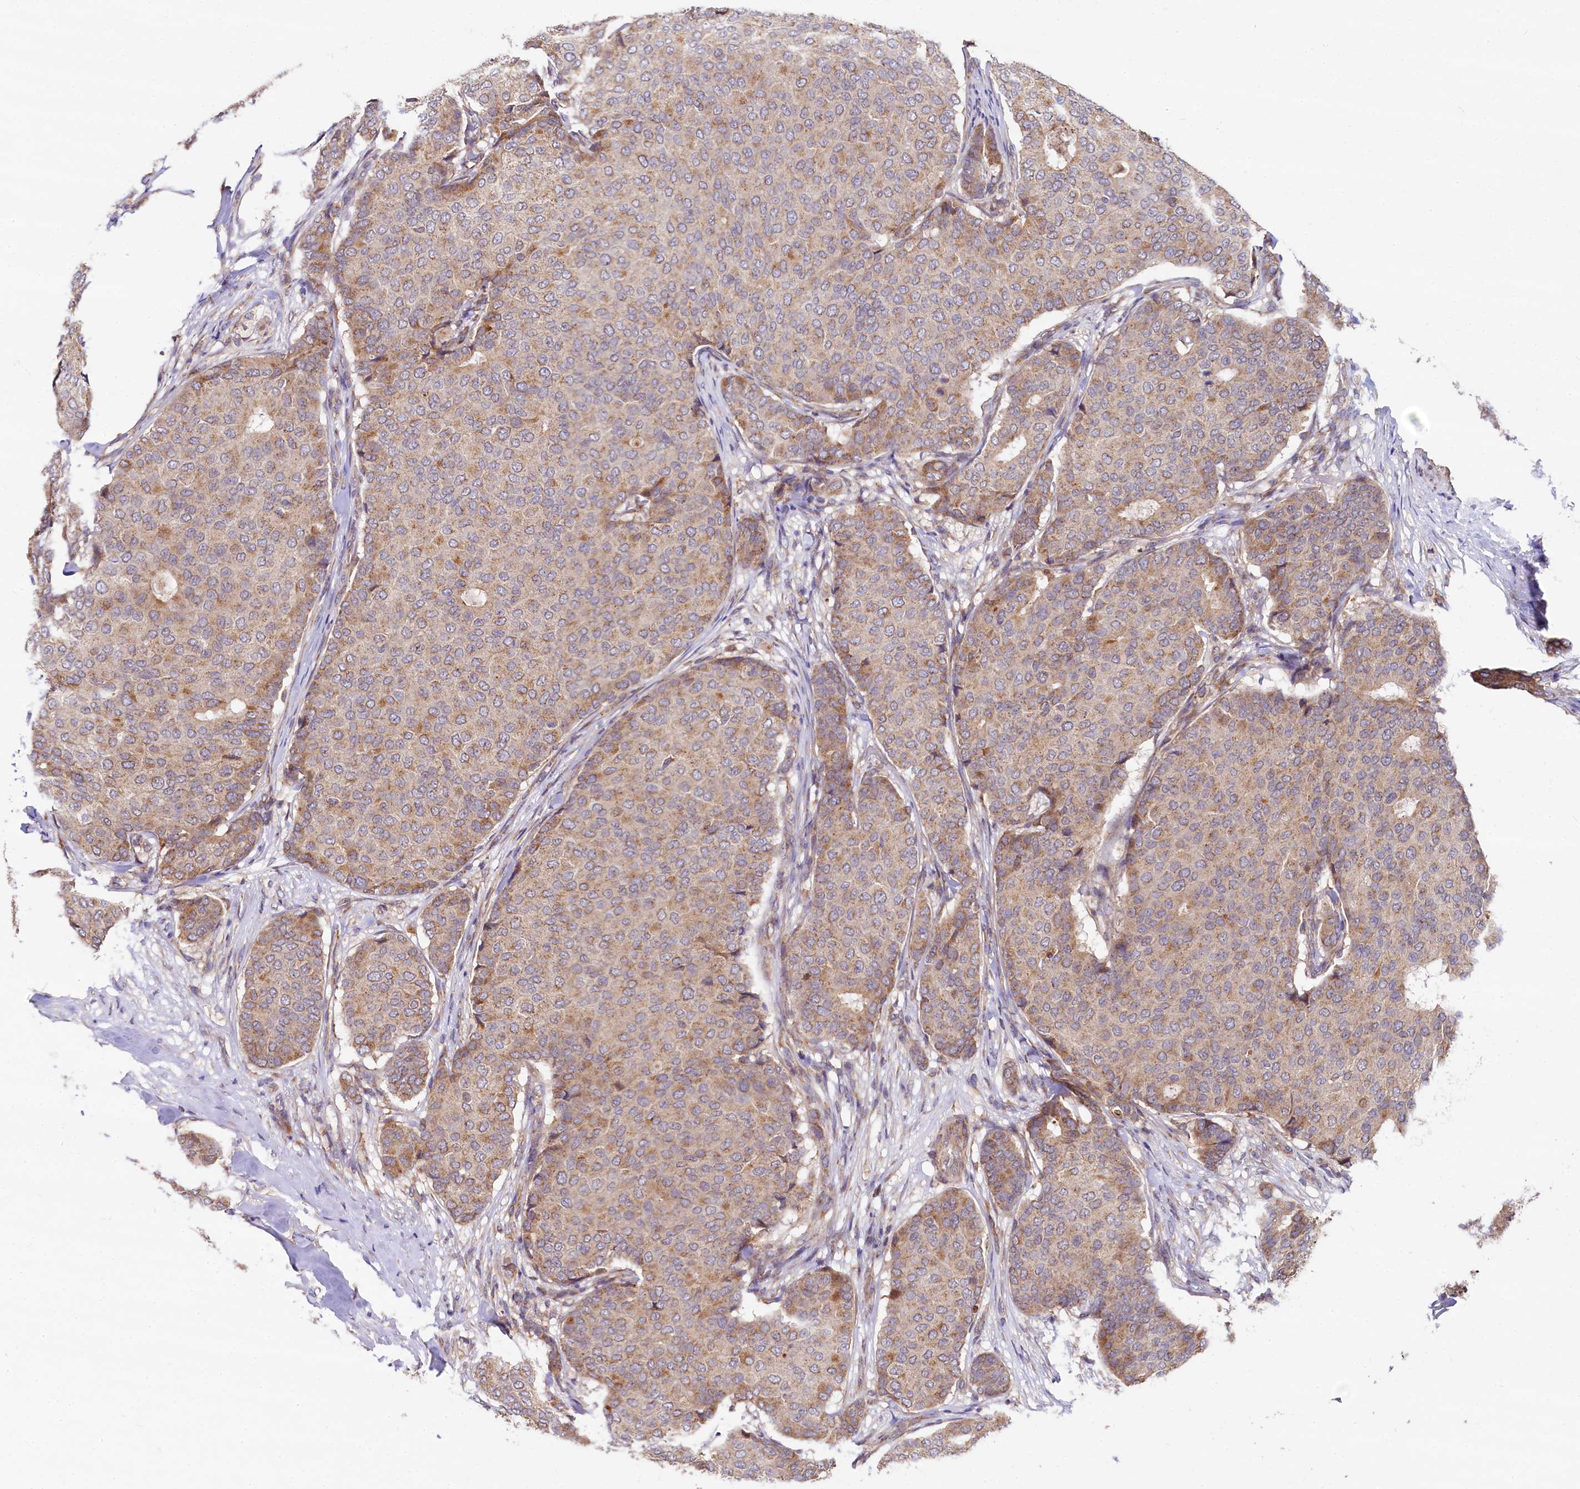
{"staining": {"intensity": "moderate", "quantity": ">75%", "location": "cytoplasmic/membranous"}, "tissue": "breast cancer", "cell_type": "Tumor cells", "image_type": "cancer", "snomed": [{"axis": "morphology", "description": "Duct carcinoma"}, {"axis": "topography", "description": "Breast"}], "caption": "The immunohistochemical stain labels moderate cytoplasmic/membranous staining in tumor cells of breast cancer (intraductal carcinoma) tissue. The staining is performed using DAB brown chromogen to label protein expression. The nuclei are counter-stained blue using hematoxylin.", "gene": "SPRYD3", "patient": {"sex": "female", "age": 75}}